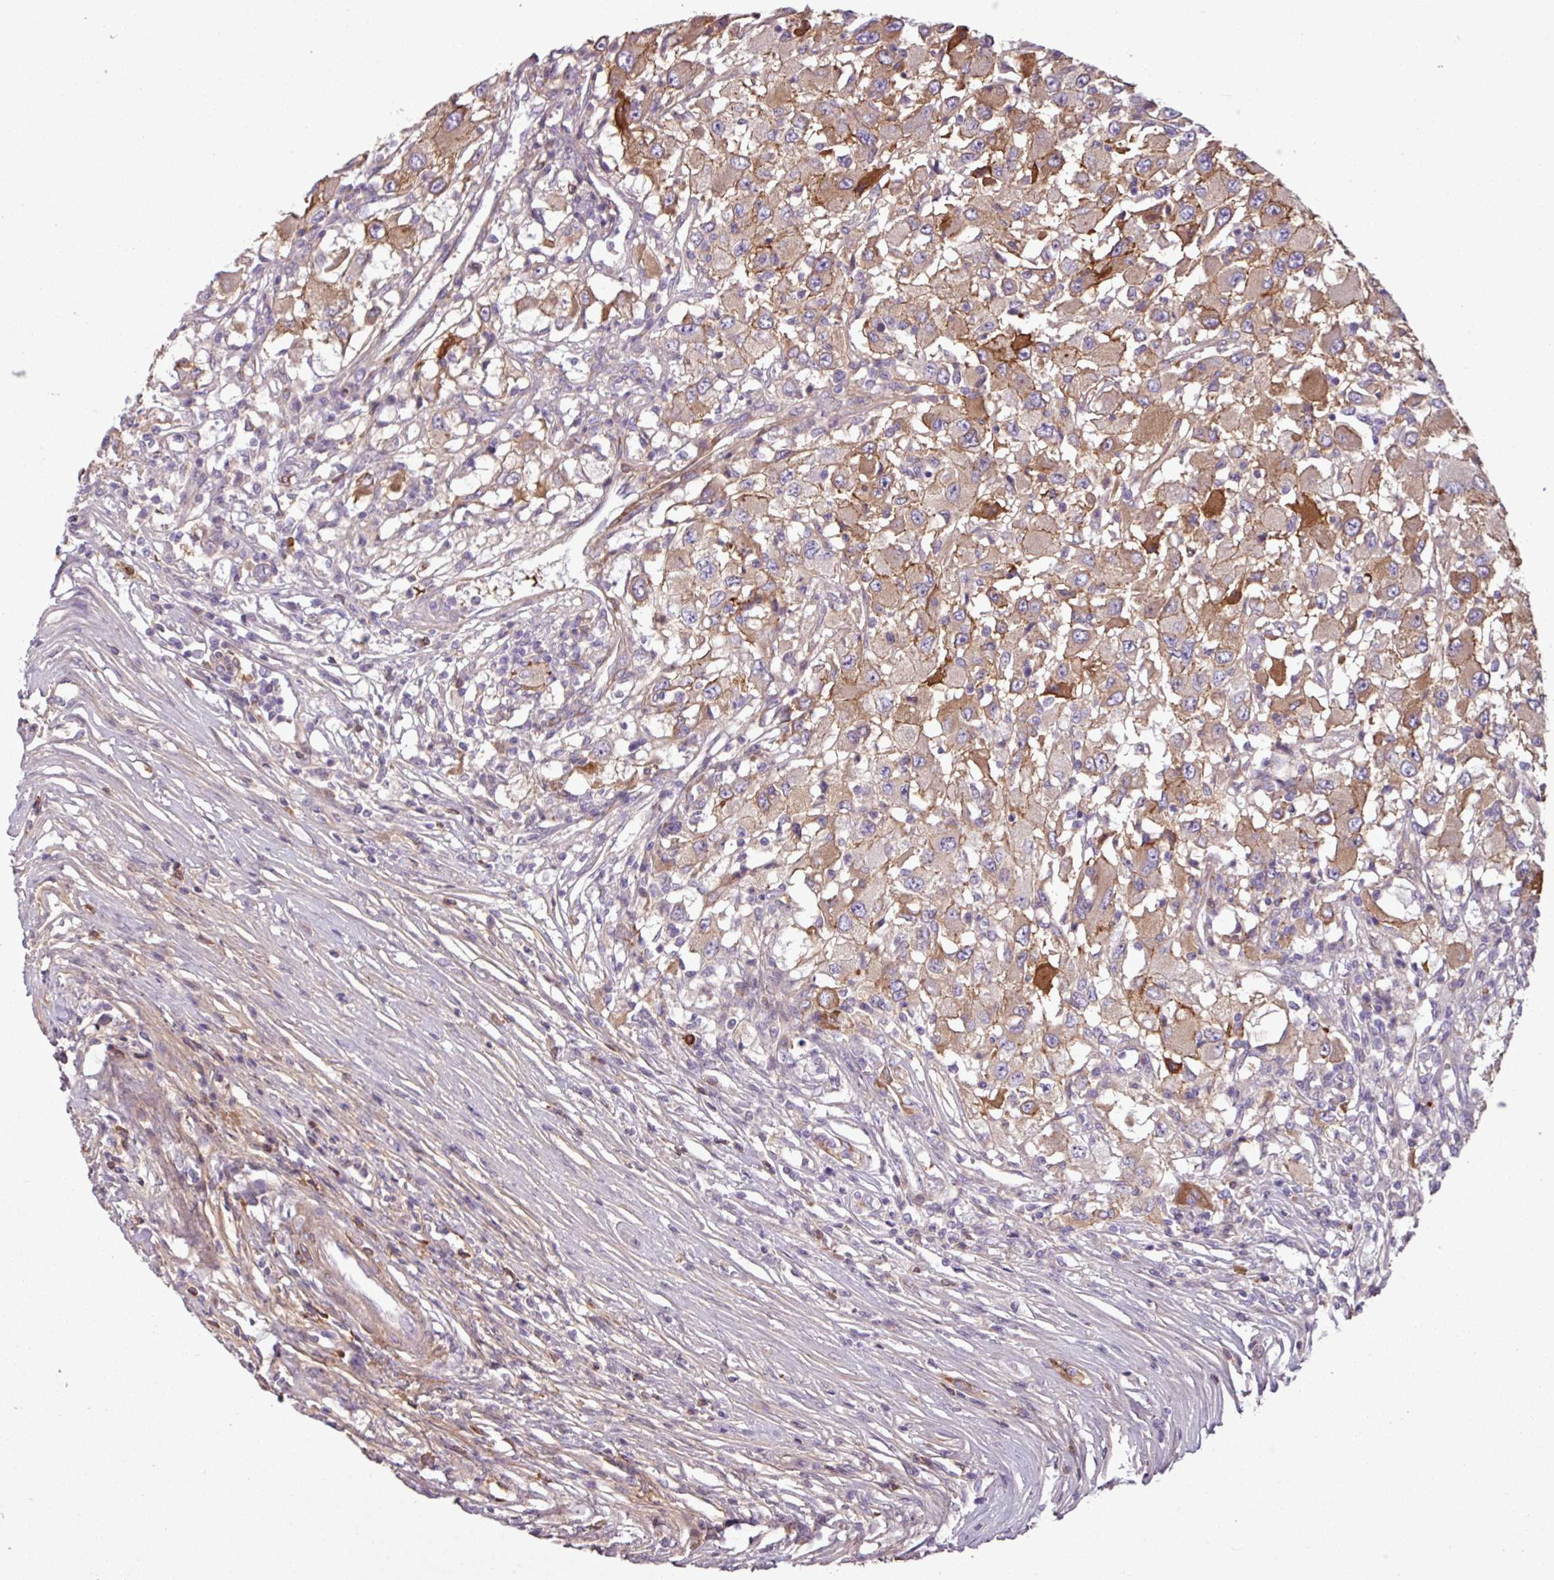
{"staining": {"intensity": "weak", "quantity": ">75%", "location": "cytoplasmic/membranous"}, "tissue": "renal cancer", "cell_type": "Tumor cells", "image_type": "cancer", "snomed": [{"axis": "morphology", "description": "Adenocarcinoma, NOS"}, {"axis": "topography", "description": "Kidney"}], "caption": "This micrograph exhibits IHC staining of renal cancer, with low weak cytoplasmic/membranous staining in about >75% of tumor cells.", "gene": "C4B", "patient": {"sex": "female", "age": 67}}